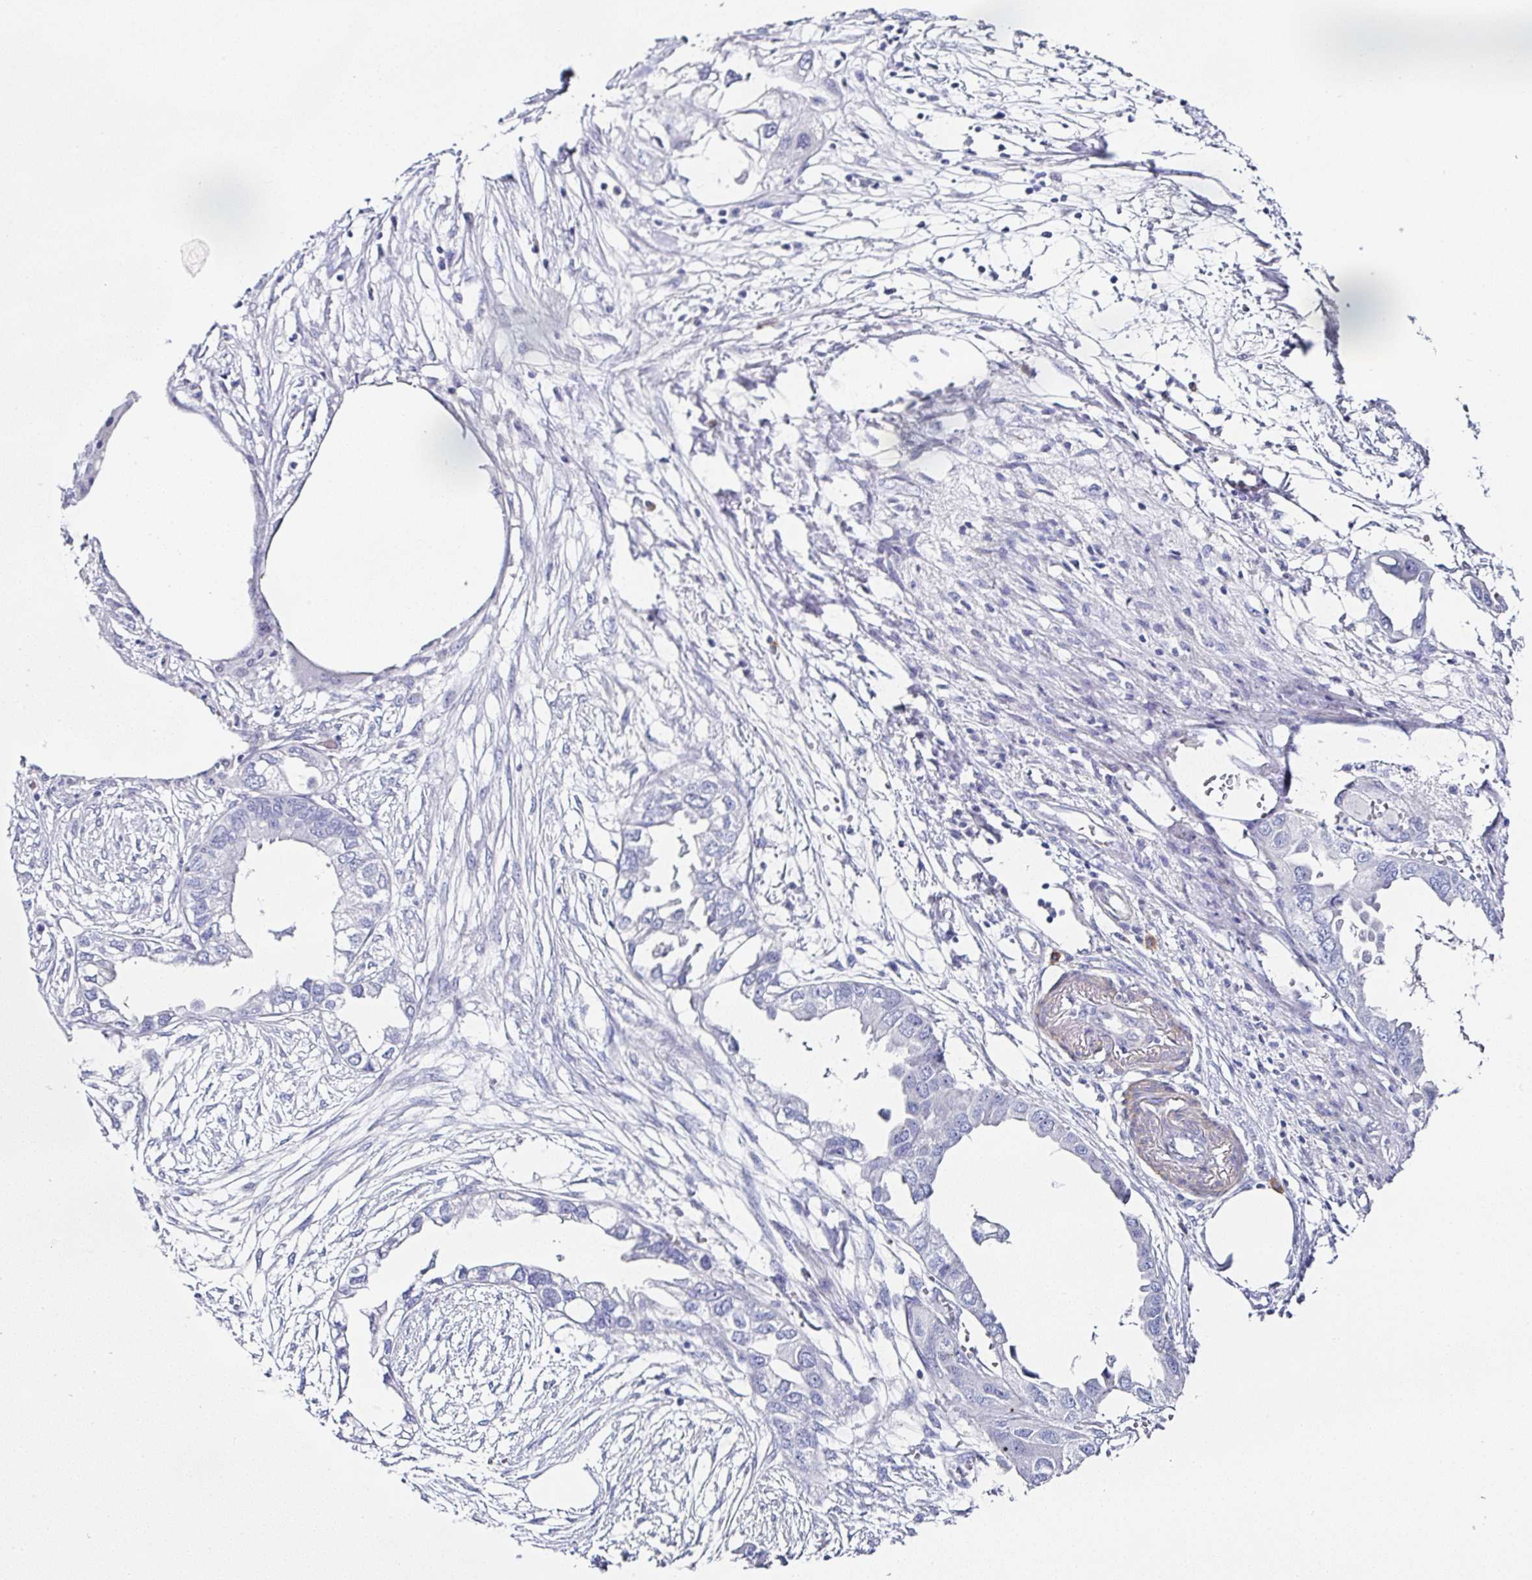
{"staining": {"intensity": "negative", "quantity": "none", "location": "none"}, "tissue": "endometrial cancer", "cell_type": "Tumor cells", "image_type": "cancer", "snomed": [{"axis": "morphology", "description": "Adenocarcinoma, NOS"}, {"axis": "morphology", "description": "Adenocarcinoma, metastatic, NOS"}, {"axis": "topography", "description": "Adipose tissue"}, {"axis": "topography", "description": "Endometrium"}], "caption": "Protein analysis of endometrial cancer (adenocarcinoma) shows no significant staining in tumor cells. (DAB (3,3'-diaminobenzidine) immunohistochemistry (IHC), high magnification).", "gene": "PPFIA4", "patient": {"sex": "female", "age": 67}}